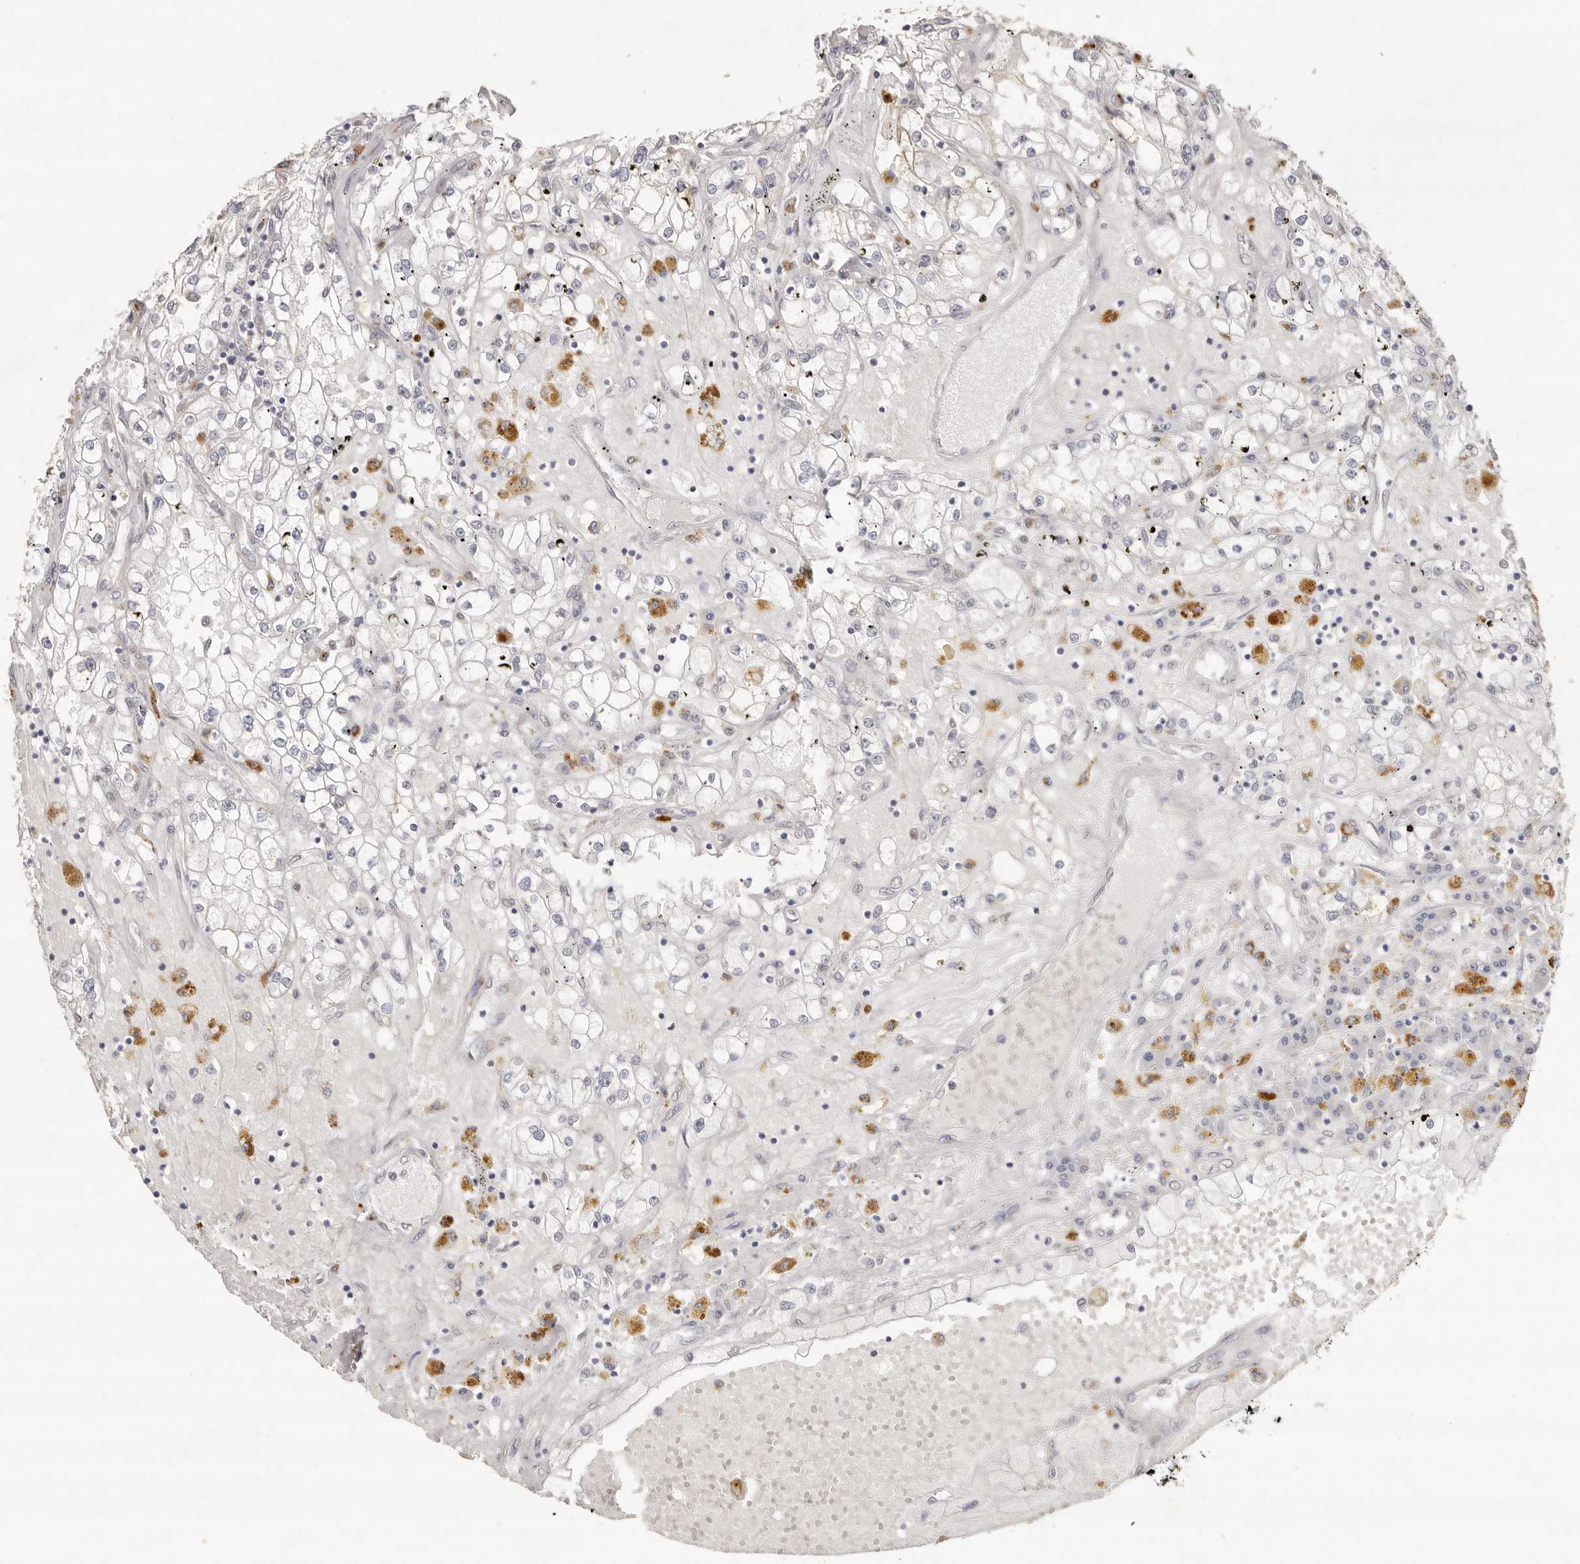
{"staining": {"intensity": "negative", "quantity": "none", "location": "none"}, "tissue": "renal cancer", "cell_type": "Tumor cells", "image_type": "cancer", "snomed": [{"axis": "morphology", "description": "Adenocarcinoma, NOS"}, {"axis": "topography", "description": "Kidney"}], "caption": "Immunohistochemistry photomicrograph of human renal adenocarcinoma stained for a protein (brown), which shows no expression in tumor cells. The staining is performed using DAB brown chromogen with nuclei counter-stained in using hematoxylin.", "gene": "FAM185A", "patient": {"sex": "male", "age": 56}}